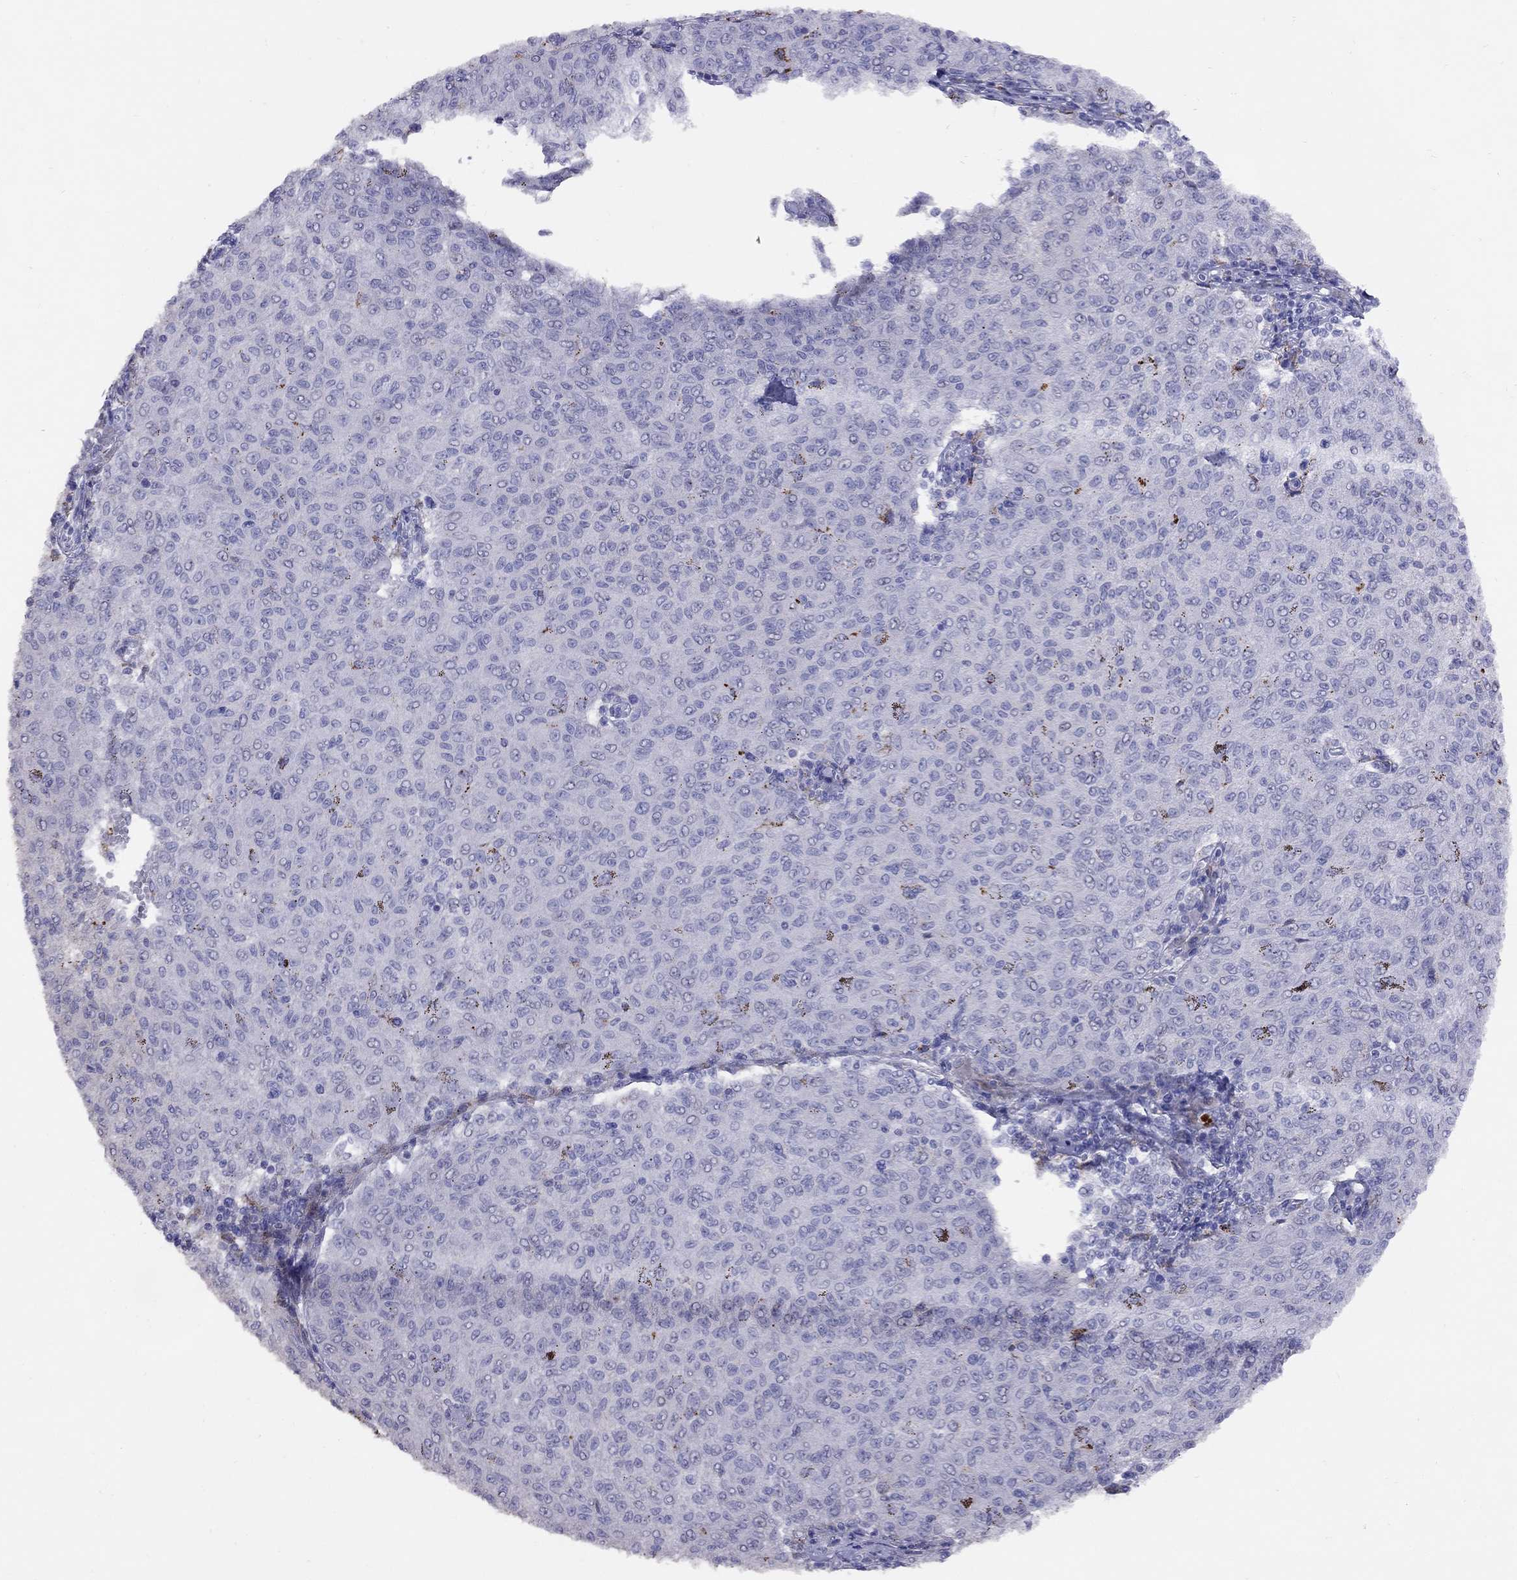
{"staining": {"intensity": "negative", "quantity": "none", "location": "none"}, "tissue": "melanoma", "cell_type": "Tumor cells", "image_type": "cancer", "snomed": [{"axis": "morphology", "description": "Malignant melanoma, NOS"}, {"axis": "topography", "description": "Skin"}], "caption": "High magnification brightfield microscopy of malignant melanoma stained with DAB (brown) and counterstained with hematoxylin (blue): tumor cells show no significant expression.", "gene": "MAGEB4", "patient": {"sex": "female", "age": 72}}